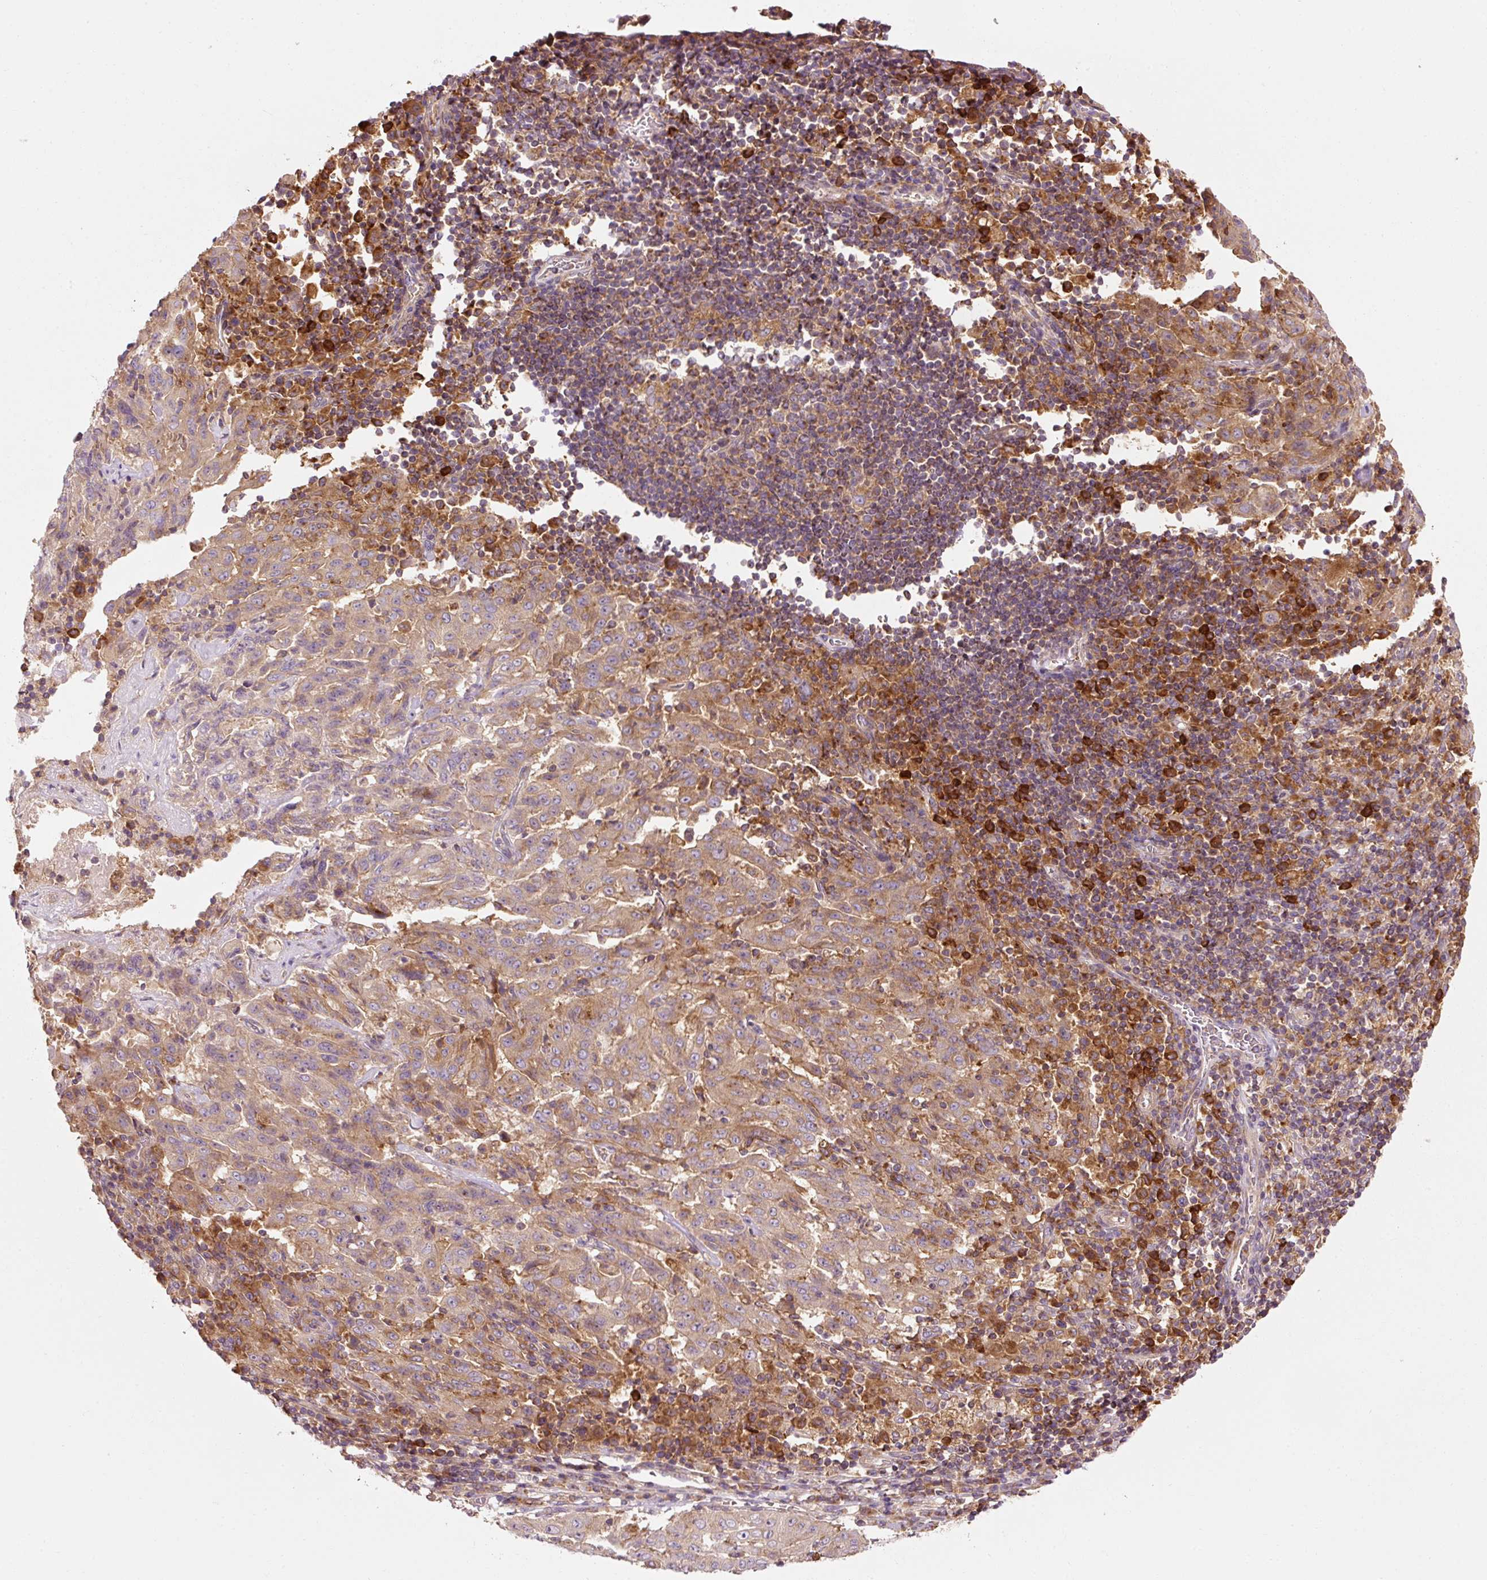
{"staining": {"intensity": "moderate", "quantity": "25%-75%", "location": "cytoplasmic/membranous"}, "tissue": "pancreatic cancer", "cell_type": "Tumor cells", "image_type": "cancer", "snomed": [{"axis": "morphology", "description": "Adenocarcinoma, NOS"}, {"axis": "topography", "description": "Pancreas"}], "caption": "Protein expression analysis of pancreatic cancer demonstrates moderate cytoplasmic/membranous positivity in about 25%-75% of tumor cells.", "gene": "NAPA", "patient": {"sex": "male", "age": 63}}